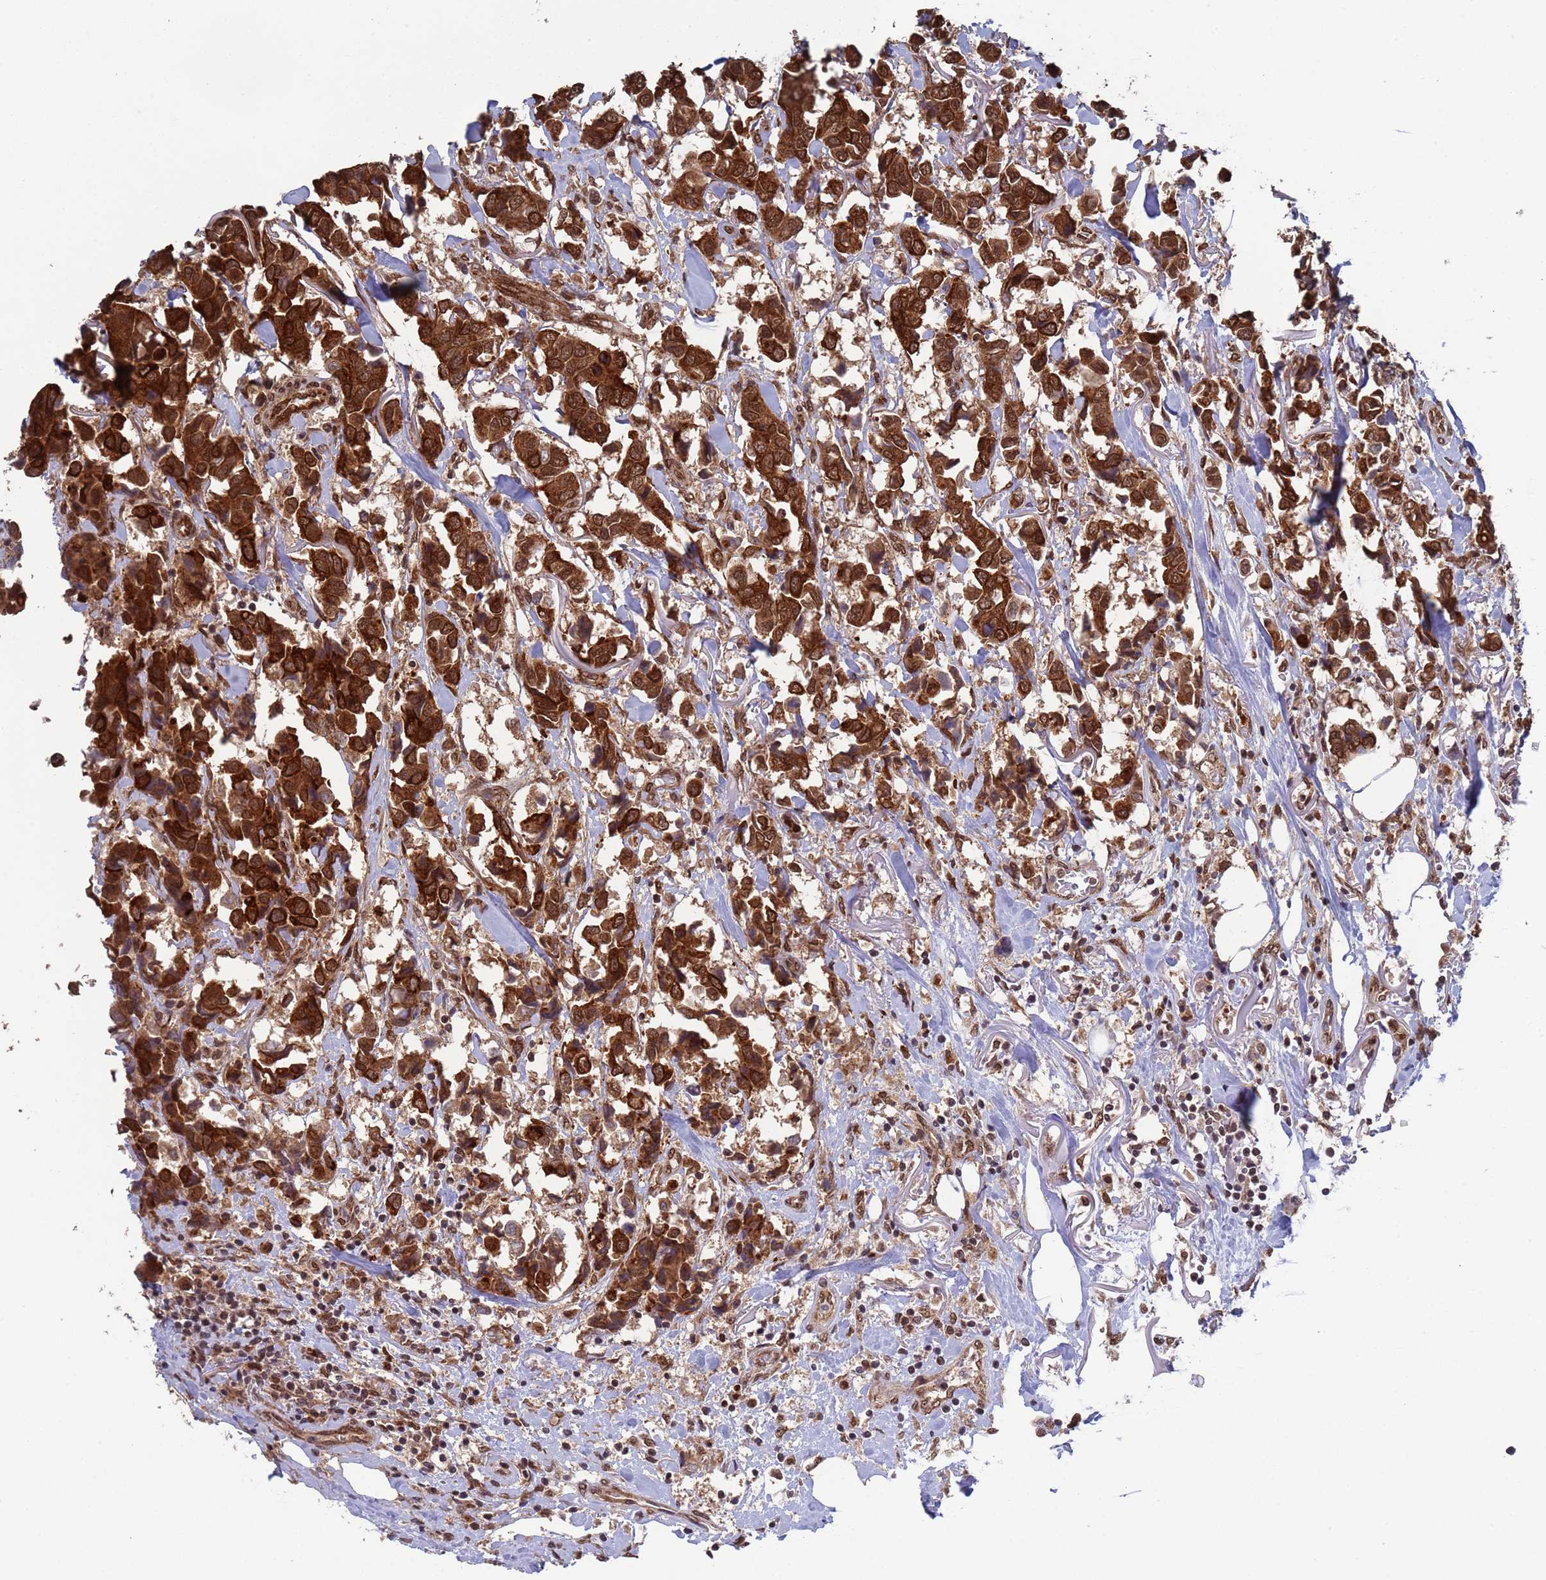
{"staining": {"intensity": "strong", "quantity": ">75%", "location": "cytoplasmic/membranous,nuclear"}, "tissue": "breast cancer", "cell_type": "Tumor cells", "image_type": "cancer", "snomed": [{"axis": "morphology", "description": "Duct carcinoma"}, {"axis": "topography", "description": "Breast"}], "caption": "An immunohistochemistry (IHC) histopathology image of tumor tissue is shown. Protein staining in brown labels strong cytoplasmic/membranous and nuclear positivity in breast cancer (invasive ductal carcinoma) within tumor cells.", "gene": "FUBP3", "patient": {"sex": "female", "age": 80}}